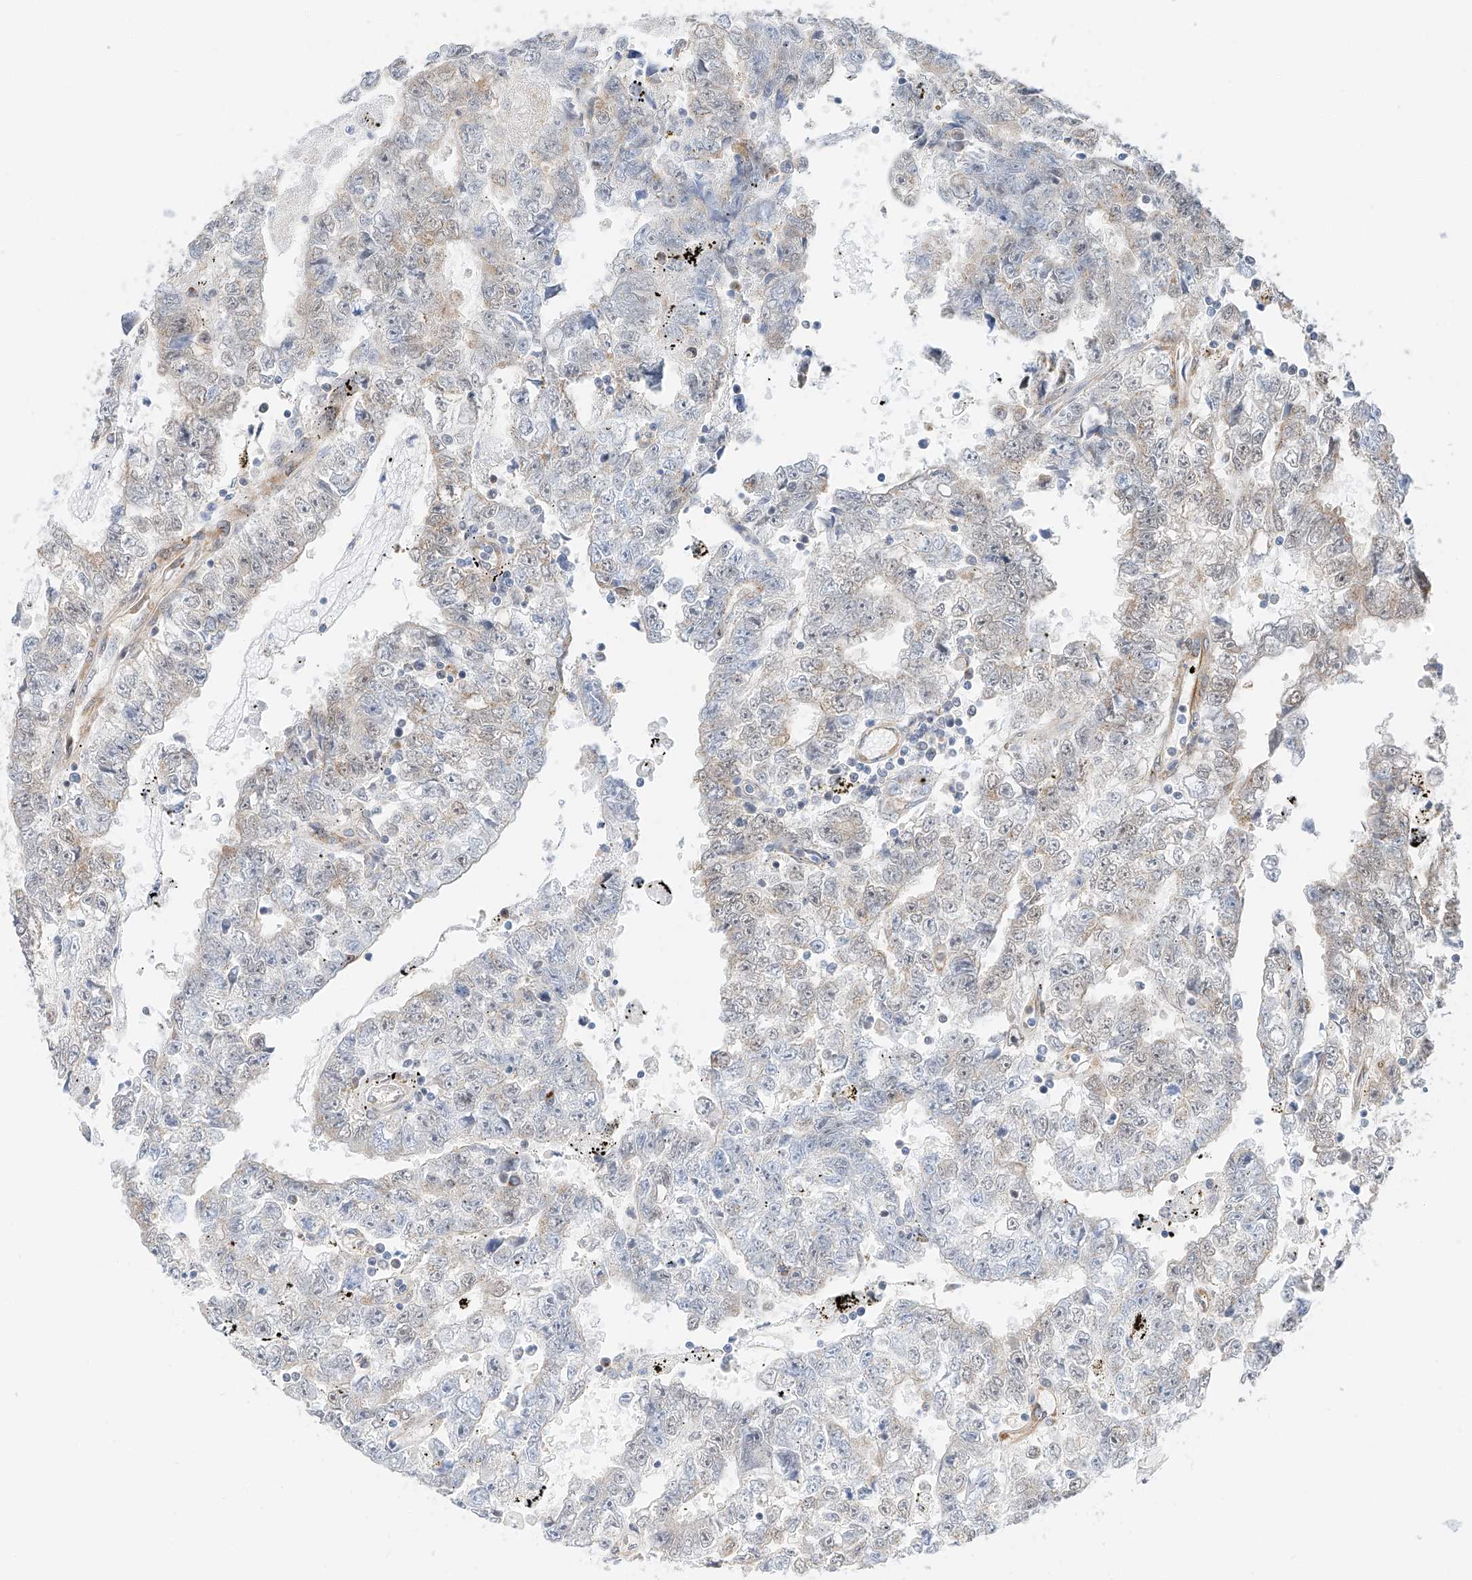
{"staining": {"intensity": "weak", "quantity": "<25%", "location": "cytoplasmic/membranous"}, "tissue": "testis cancer", "cell_type": "Tumor cells", "image_type": "cancer", "snomed": [{"axis": "morphology", "description": "Carcinoma, Embryonal, NOS"}, {"axis": "topography", "description": "Testis"}], "caption": "Embryonal carcinoma (testis) was stained to show a protein in brown. There is no significant expression in tumor cells.", "gene": "CARMIL1", "patient": {"sex": "male", "age": 25}}